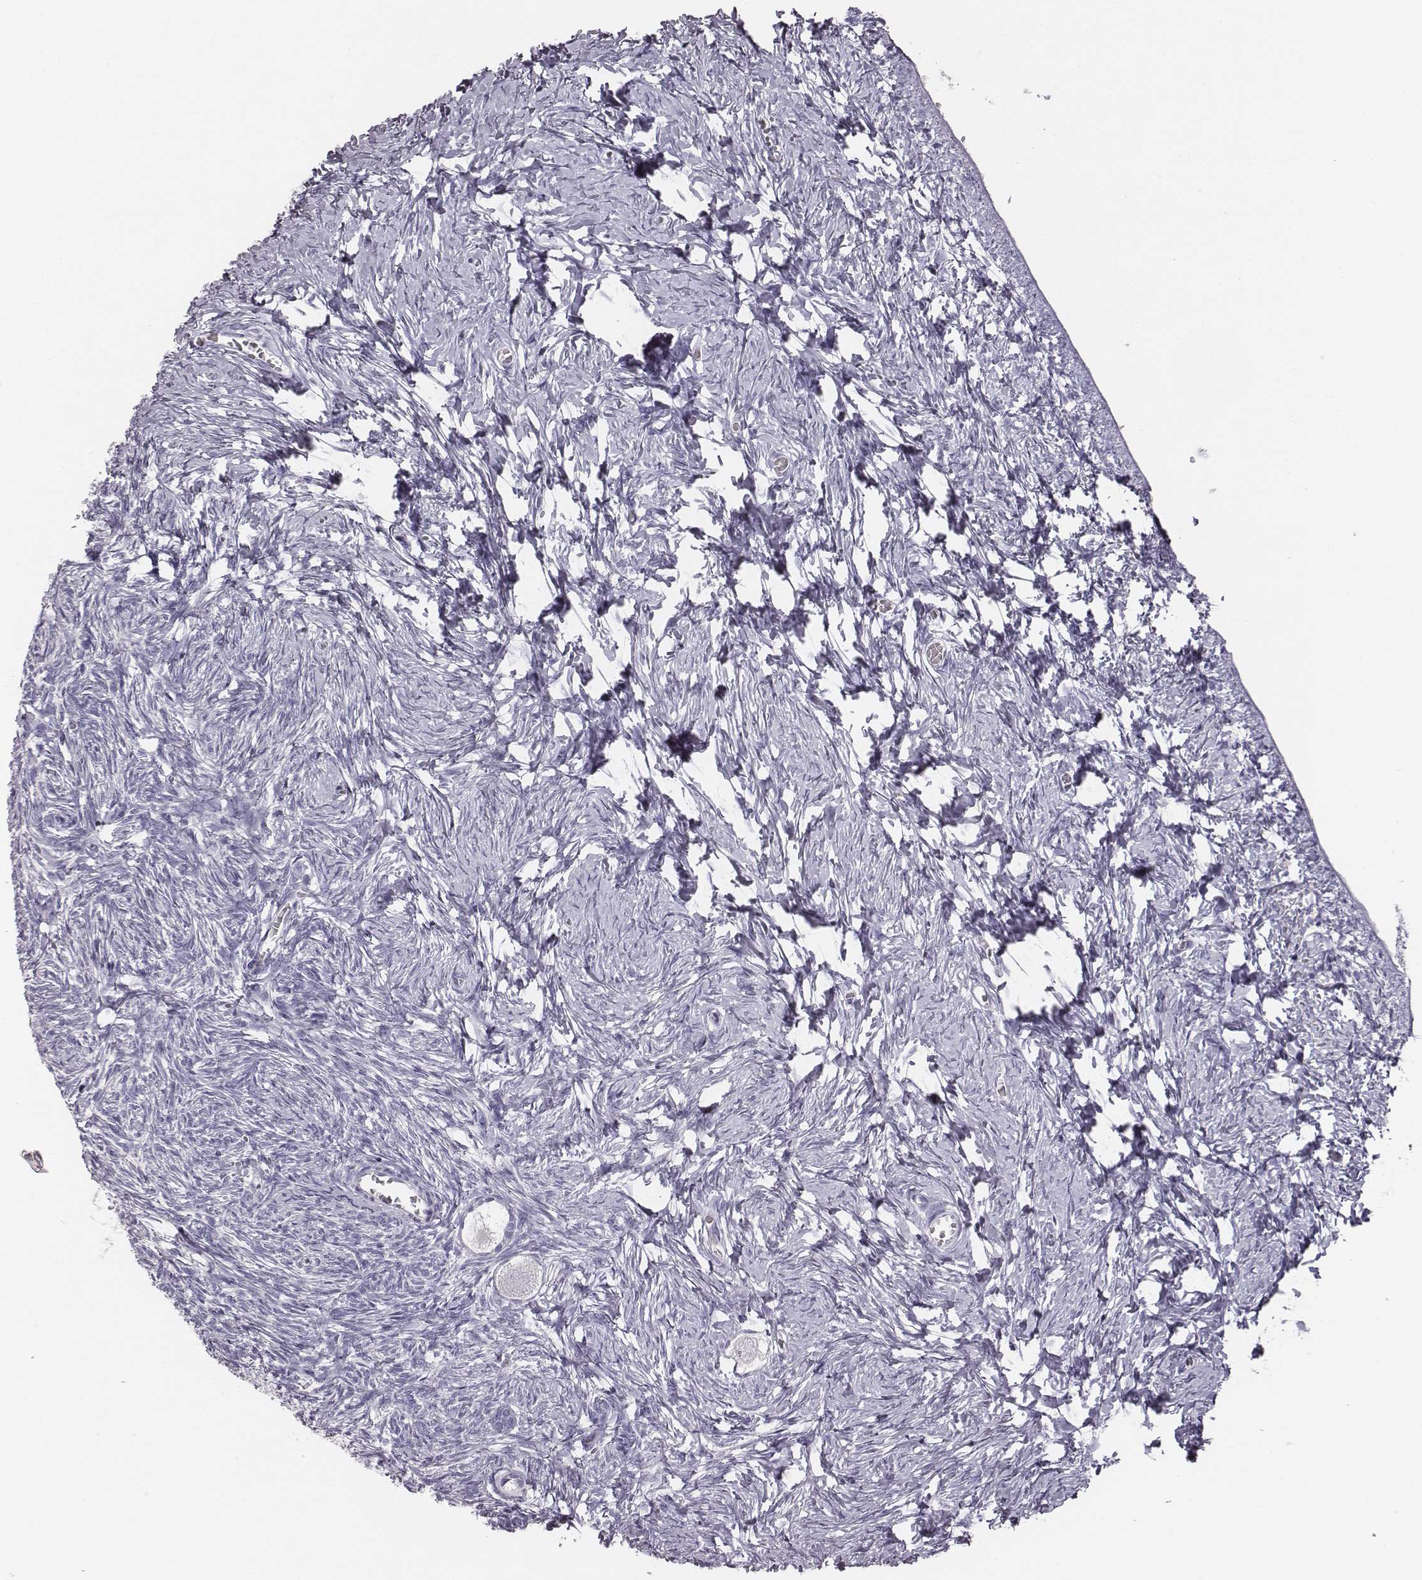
{"staining": {"intensity": "negative", "quantity": "none", "location": "none"}, "tissue": "ovary", "cell_type": "Follicle cells", "image_type": "normal", "snomed": [{"axis": "morphology", "description": "Normal tissue, NOS"}, {"axis": "topography", "description": "Ovary"}], "caption": "Ovary stained for a protein using IHC reveals no staining follicle cells.", "gene": "ENSG00000290147", "patient": {"sex": "female", "age": 27}}